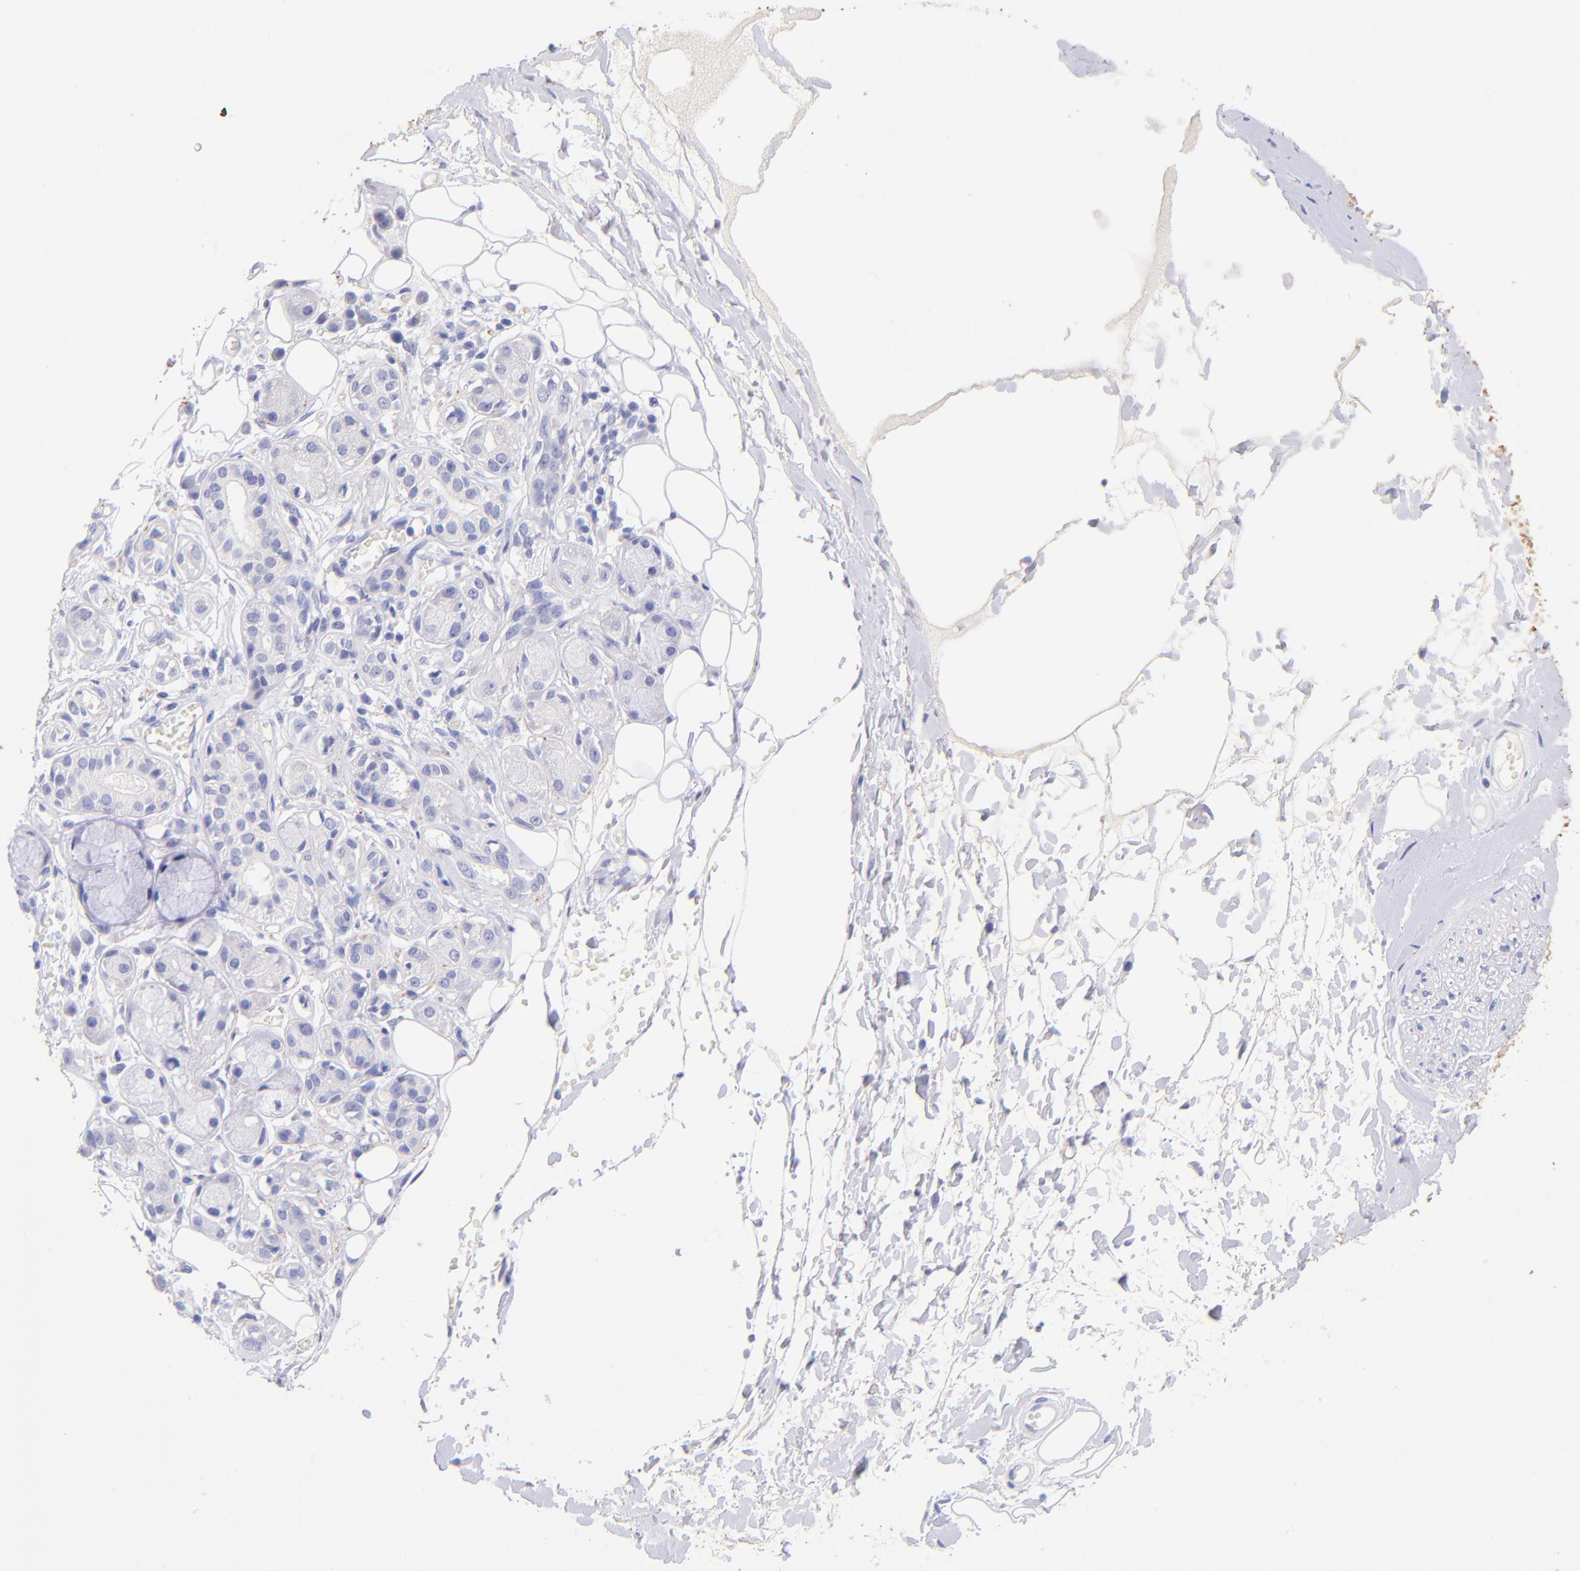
{"staining": {"intensity": "negative", "quantity": "none", "location": "none"}, "tissue": "adipose tissue", "cell_type": "Adipocytes", "image_type": "normal", "snomed": [{"axis": "morphology", "description": "Normal tissue, NOS"}, {"axis": "morphology", "description": "Inflammation, NOS"}, {"axis": "topography", "description": "Salivary gland"}, {"axis": "topography", "description": "Peripheral nerve tissue"}], "caption": "This is a image of IHC staining of unremarkable adipose tissue, which shows no expression in adipocytes. The staining was performed using DAB to visualize the protein expression in brown, while the nuclei were stained in blue with hematoxylin (Magnification: 20x).", "gene": "RAB3B", "patient": {"sex": "female", "age": 75}}